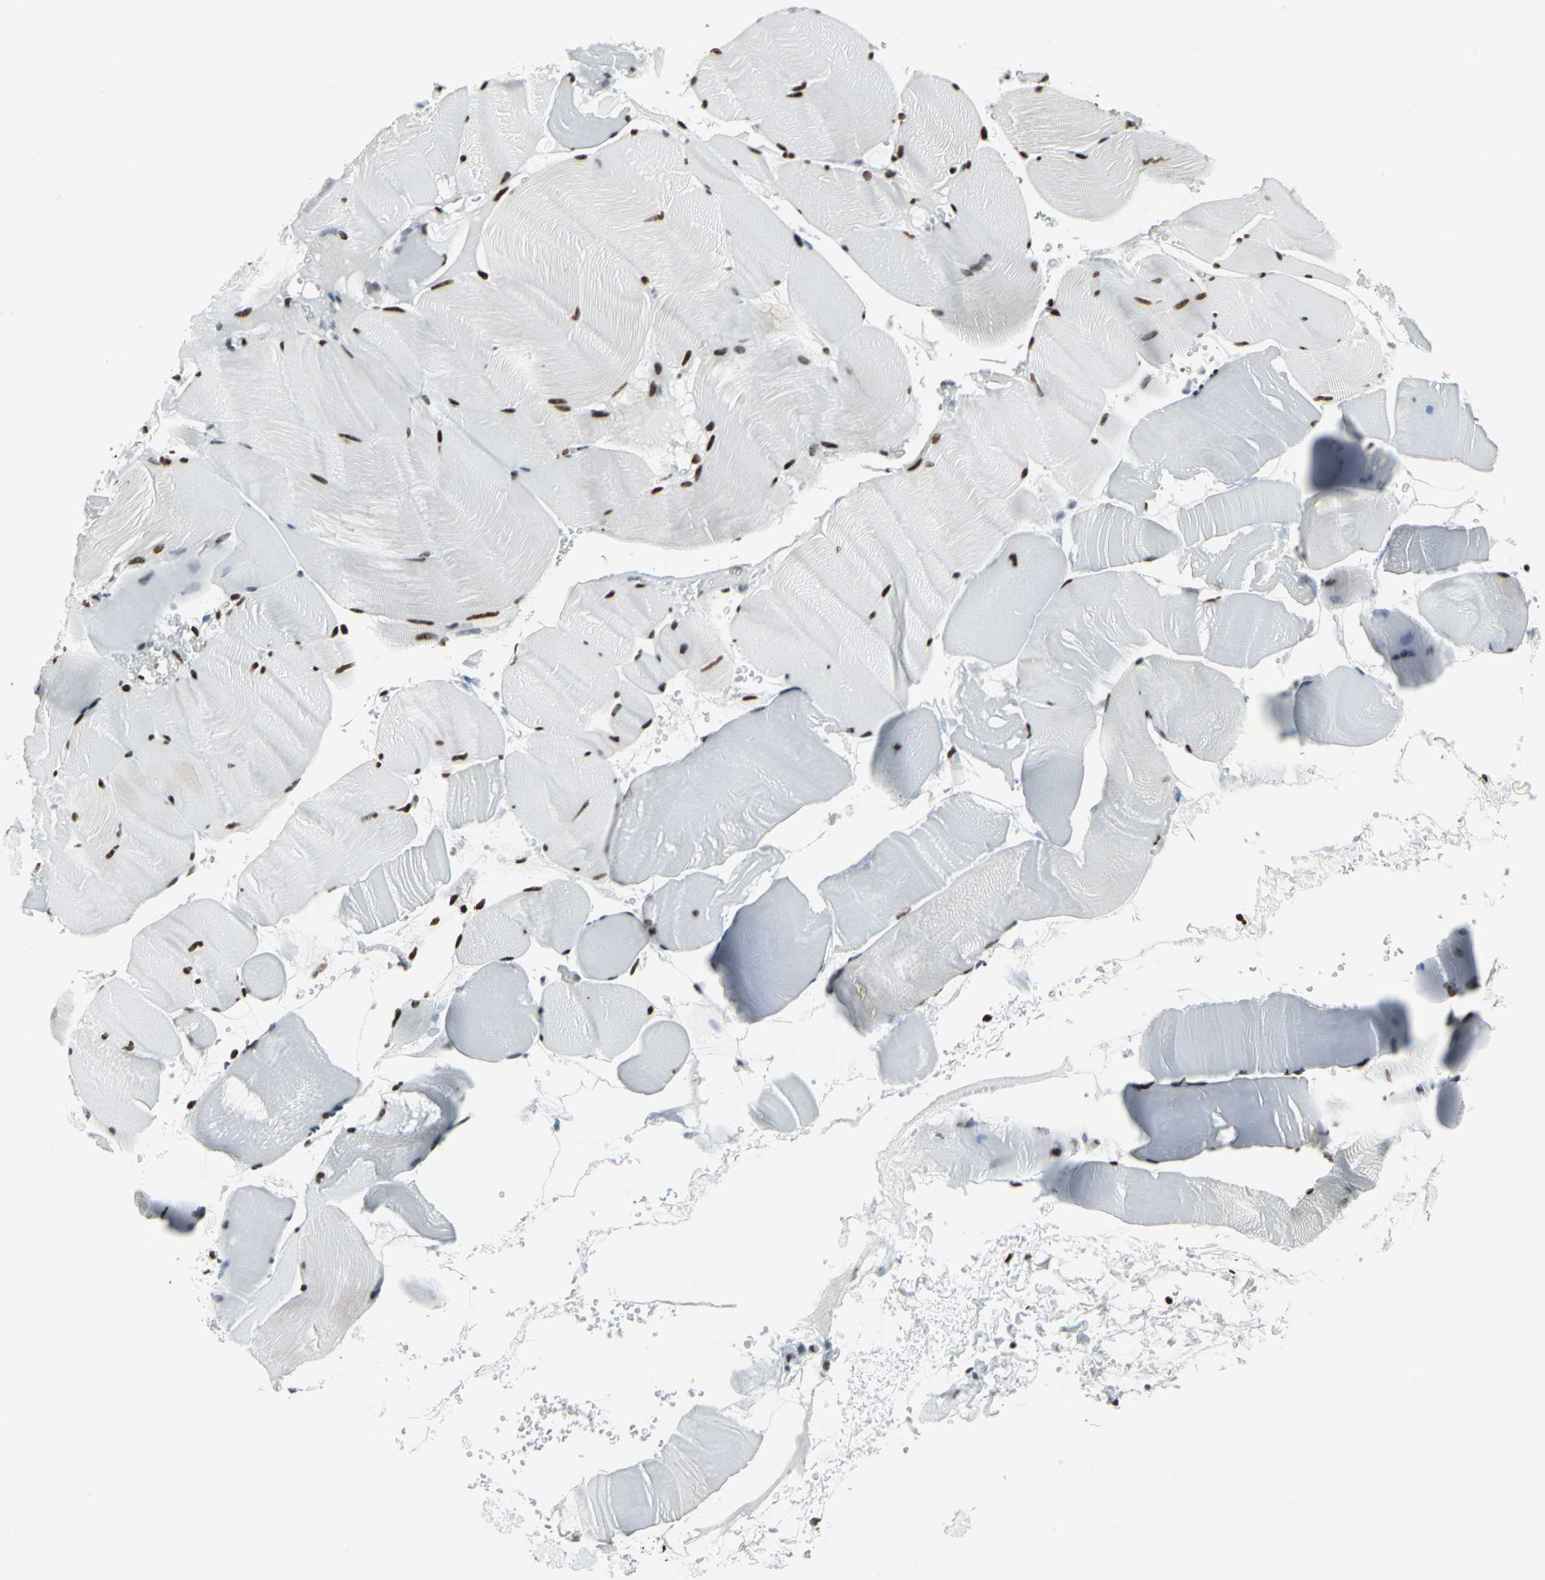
{"staining": {"intensity": "strong", "quantity": ">75%", "location": "nuclear"}, "tissue": "skeletal muscle", "cell_type": "Myocytes", "image_type": "normal", "snomed": [{"axis": "morphology", "description": "Normal tissue, NOS"}, {"axis": "topography", "description": "Skeletal muscle"}], "caption": "Myocytes reveal strong nuclear positivity in about >75% of cells in normal skeletal muscle.", "gene": "HDAC2", "patient": {"sex": "male", "age": 62}}